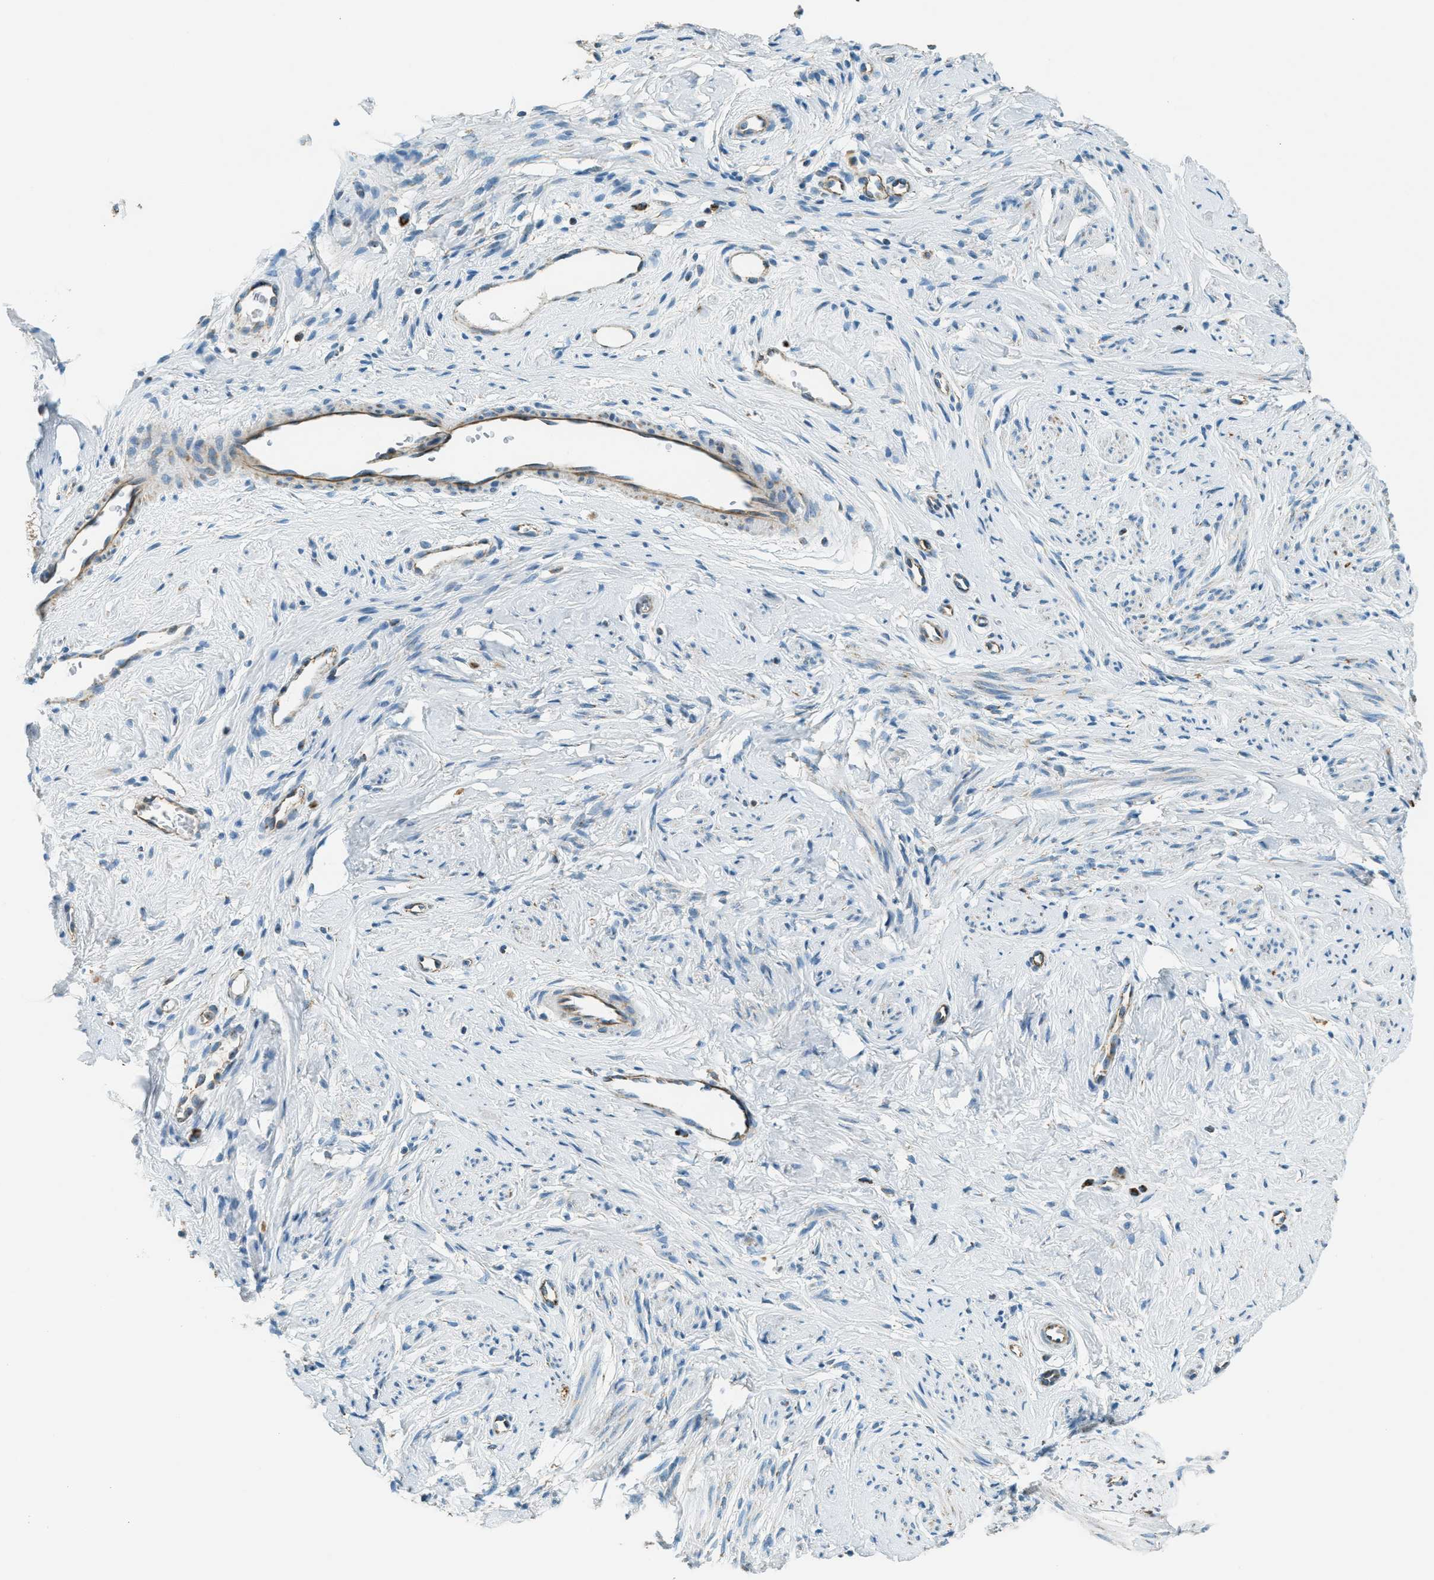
{"staining": {"intensity": "weak", "quantity": "<25%", "location": "cytoplasmic/membranous"}, "tissue": "cervix", "cell_type": "Squamous epithelial cells", "image_type": "normal", "snomed": [{"axis": "morphology", "description": "Normal tissue, NOS"}, {"axis": "topography", "description": "Cervix"}], "caption": "Squamous epithelial cells show no significant positivity in normal cervix. (Brightfield microscopy of DAB (3,3'-diaminobenzidine) IHC at high magnification).", "gene": "CHST15", "patient": {"sex": "female", "age": 77}}